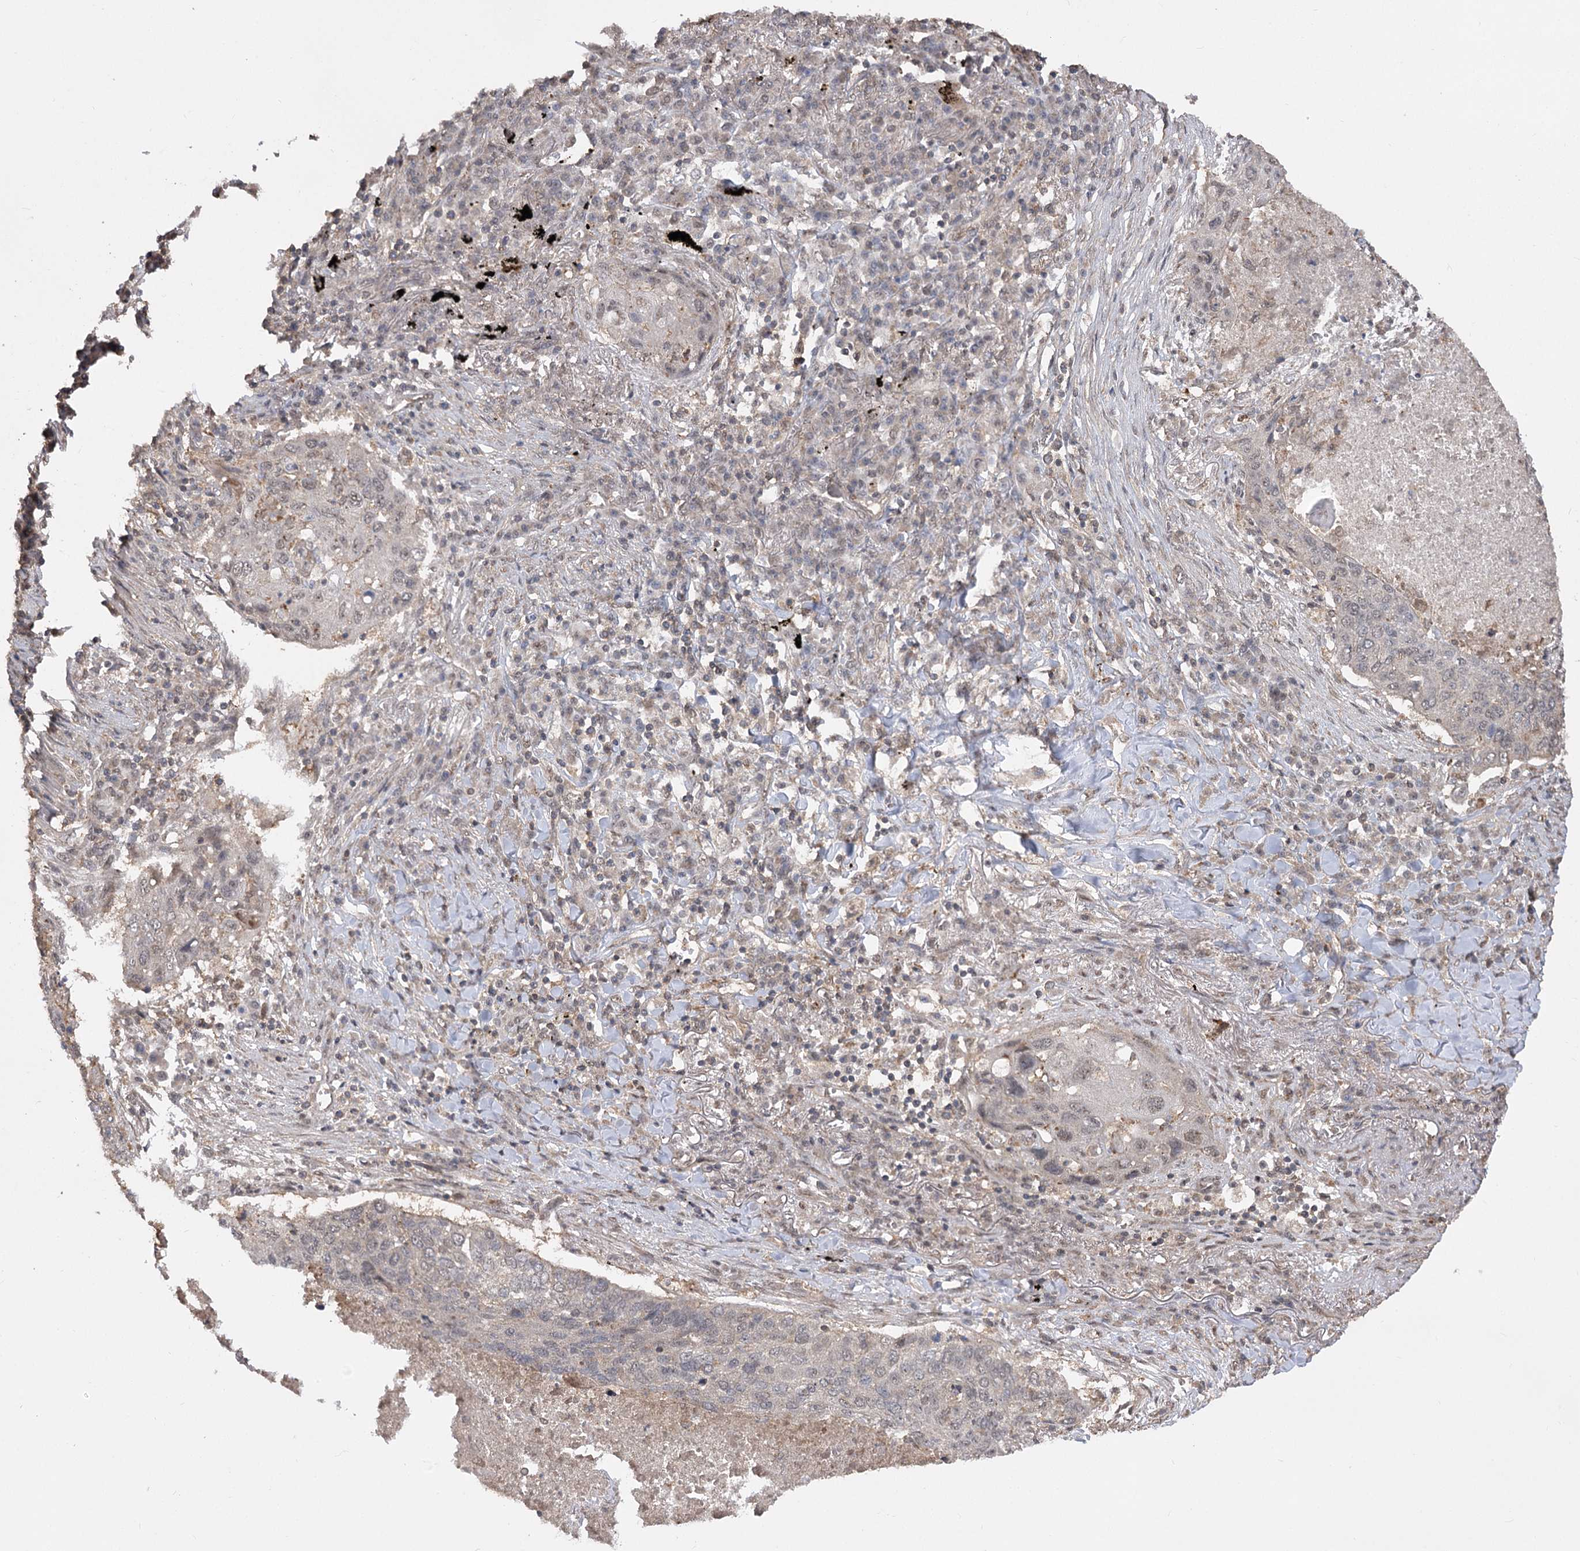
{"staining": {"intensity": "weak", "quantity": "25%-75%", "location": "nuclear"}, "tissue": "lung cancer", "cell_type": "Tumor cells", "image_type": "cancer", "snomed": [{"axis": "morphology", "description": "Squamous cell carcinoma, NOS"}, {"axis": "topography", "description": "Lung"}], "caption": "Human squamous cell carcinoma (lung) stained with a brown dye shows weak nuclear positive expression in about 25%-75% of tumor cells.", "gene": "TENM2", "patient": {"sex": "female", "age": 63}}